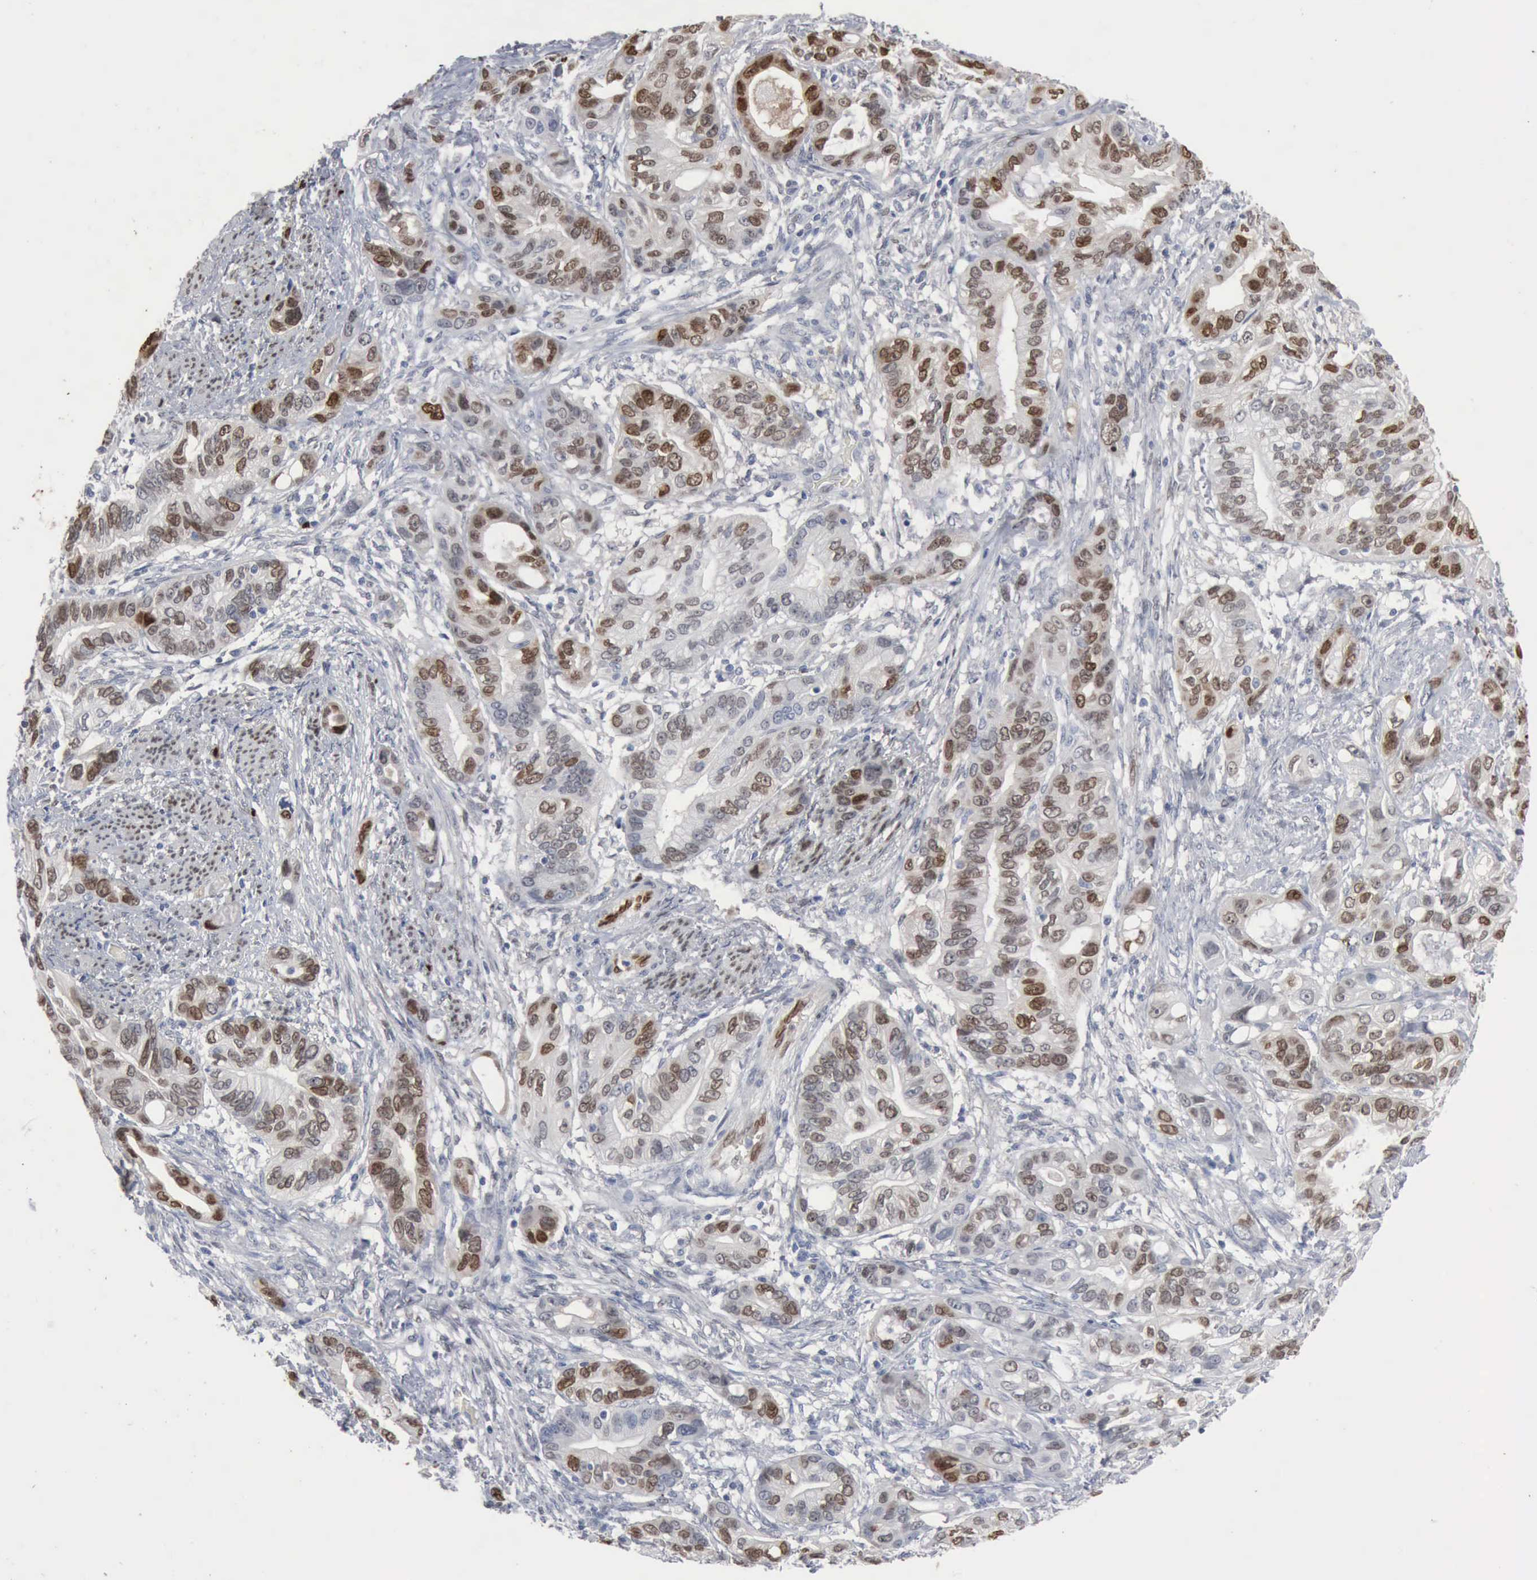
{"staining": {"intensity": "moderate", "quantity": "25%-75%", "location": "nuclear"}, "tissue": "stomach cancer", "cell_type": "Tumor cells", "image_type": "cancer", "snomed": [{"axis": "morphology", "description": "Adenocarcinoma, NOS"}, {"axis": "topography", "description": "Stomach, upper"}], "caption": "The immunohistochemical stain shows moderate nuclear expression in tumor cells of stomach adenocarcinoma tissue.", "gene": "FGF2", "patient": {"sex": "male", "age": 47}}